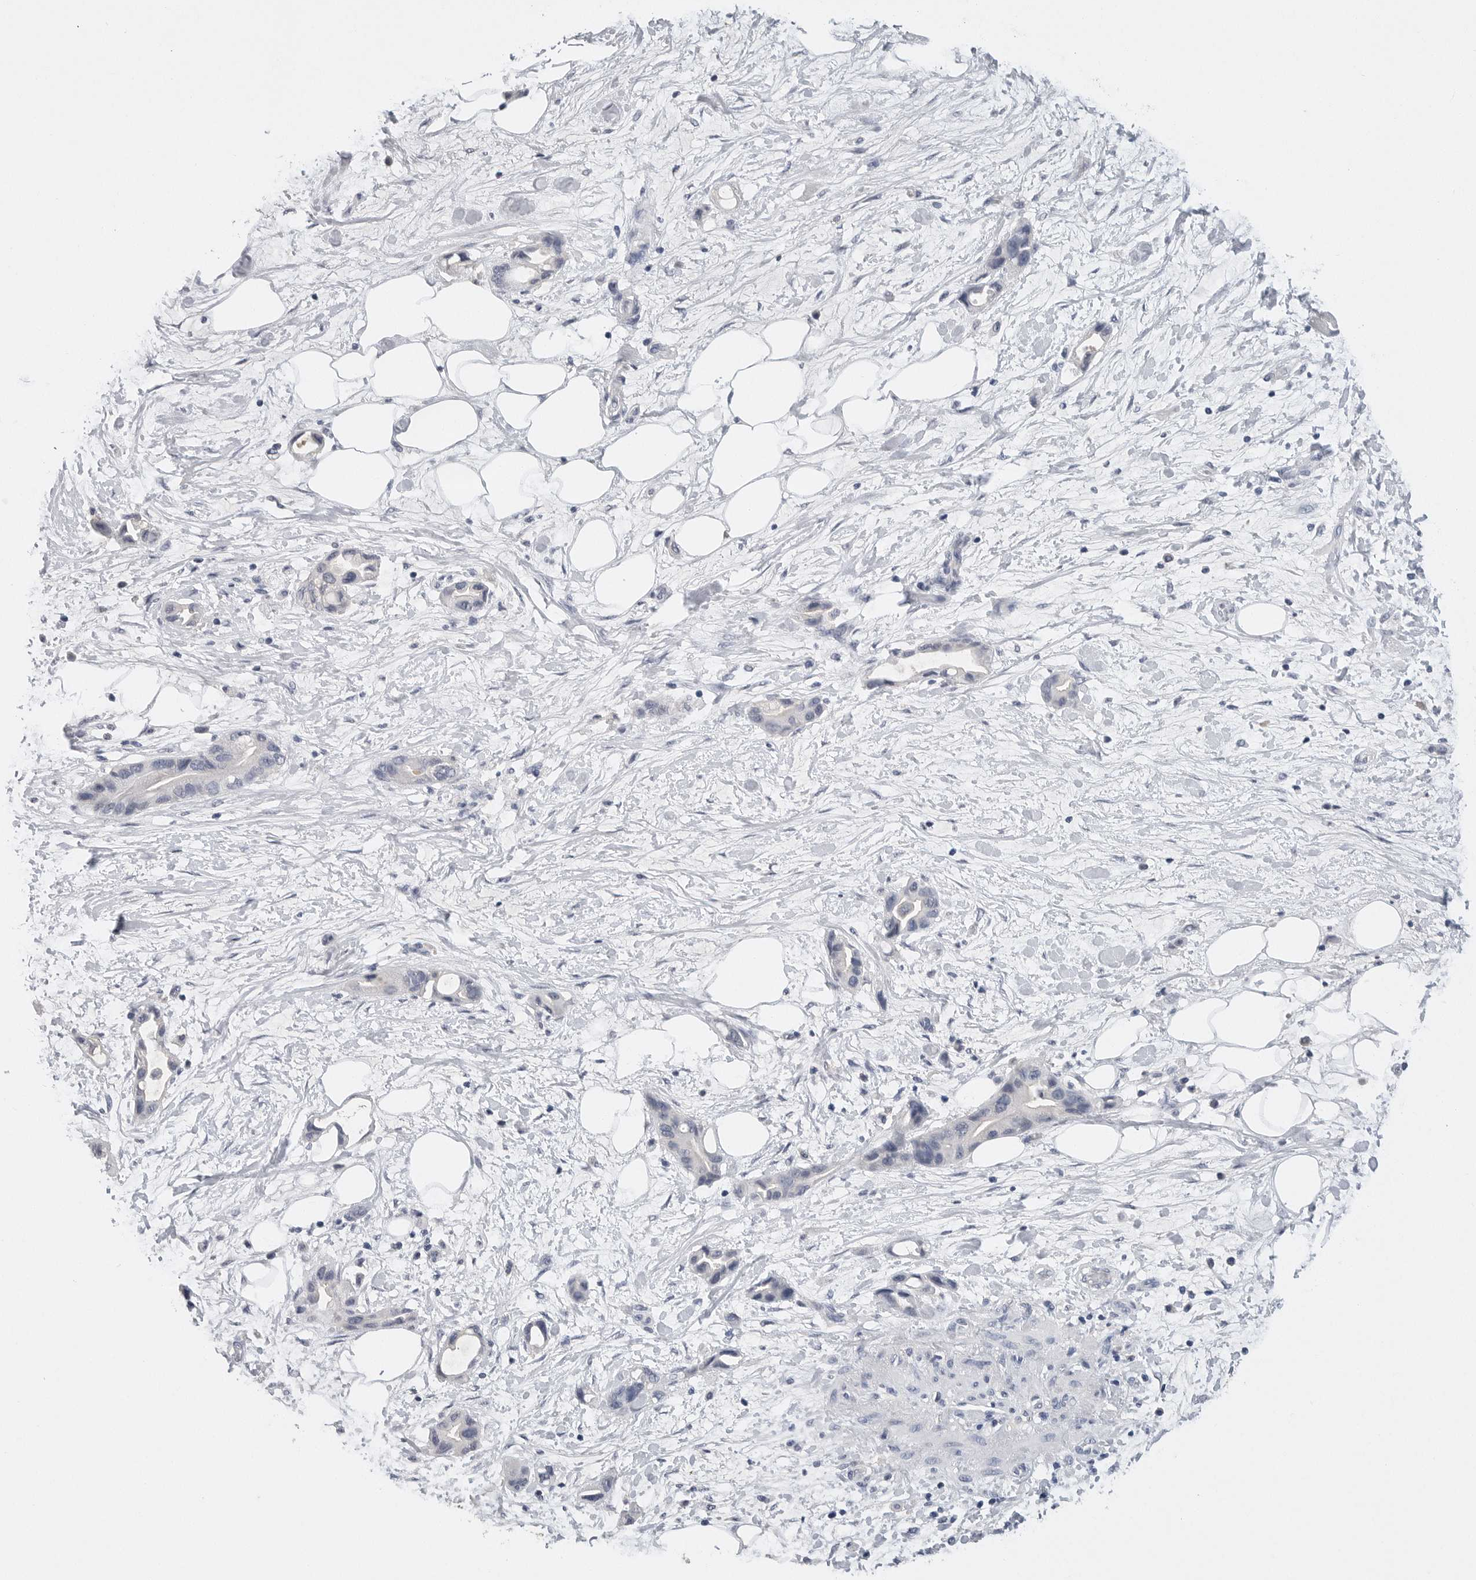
{"staining": {"intensity": "negative", "quantity": "none", "location": "none"}, "tissue": "pancreatic cancer", "cell_type": "Tumor cells", "image_type": "cancer", "snomed": [{"axis": "morphology", "description": "Adenocarcinoma, NOS"}, {"axis": "topography", "description": "Pancreas"}], "caption": "Immunohistochemistry (IHC) histopathology image of pancreatic cancer (adenocarcinoma) stained for a protein (brown), which exhibits no staining in tumor cells.", "gene": "FABP6", "patient": {"sex": "female", "age": 57}}